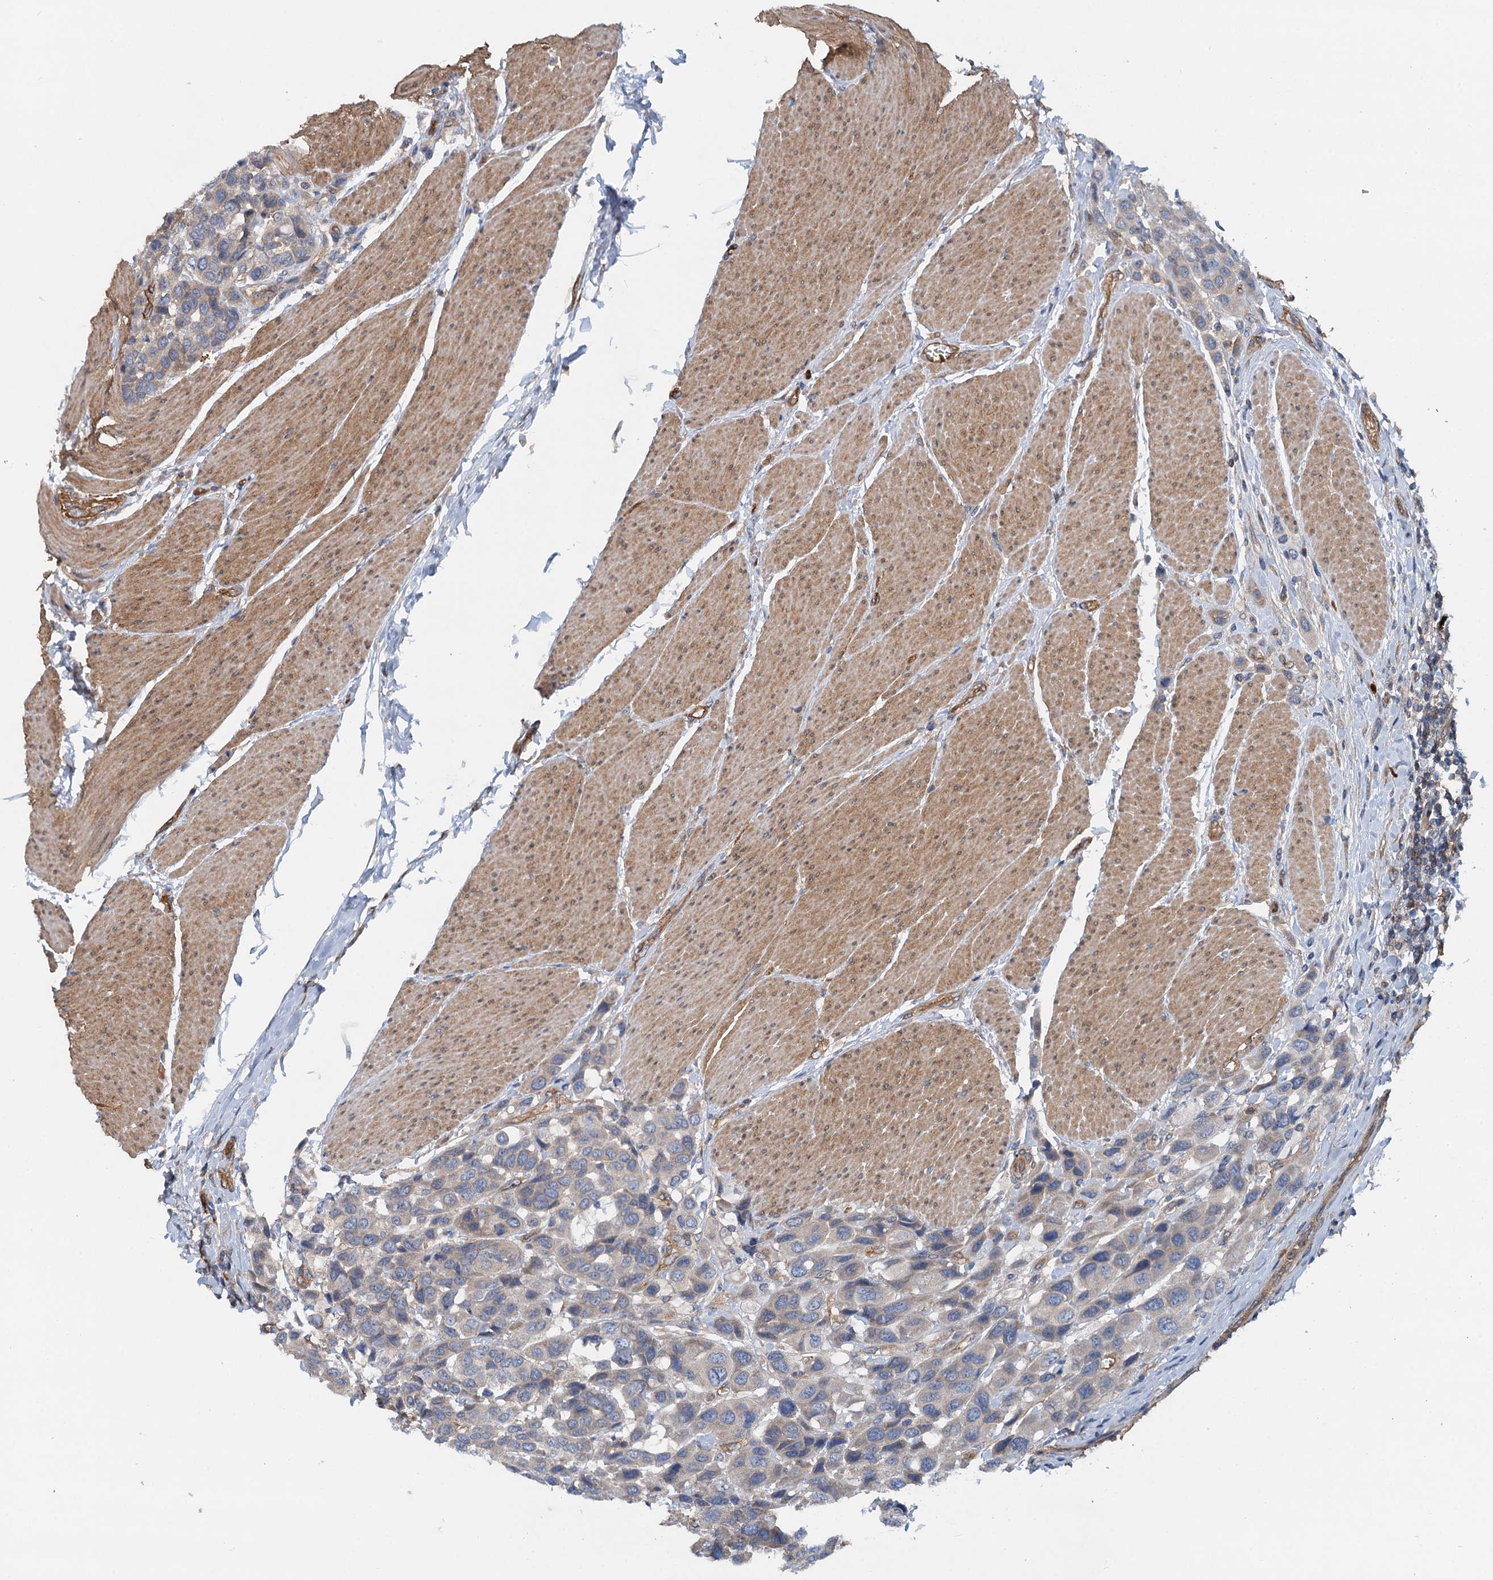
{"staining": {"intensity": "weak", "quantity": "<25%", "location": "cytoplasmic/membranous"}, "tissue": "urothelial cancer", "cell_type": "Tumor cells", "image_type": "cancer", "snomed": [{"axis": "morphology", "description": "Urothelial carcinoma, High grade"}, {"axis": "topography", "description": "Urinary bladder"}], "caption": "Histopathology image shows no protein expression in tumor cells of high-grade urothelial carcinoma tissue. (Brightfield microscopy of DAB immunohistochemistry at high magnification).", "gene": "ROGDI", "patient": {"sex": "male", "age": 50}}